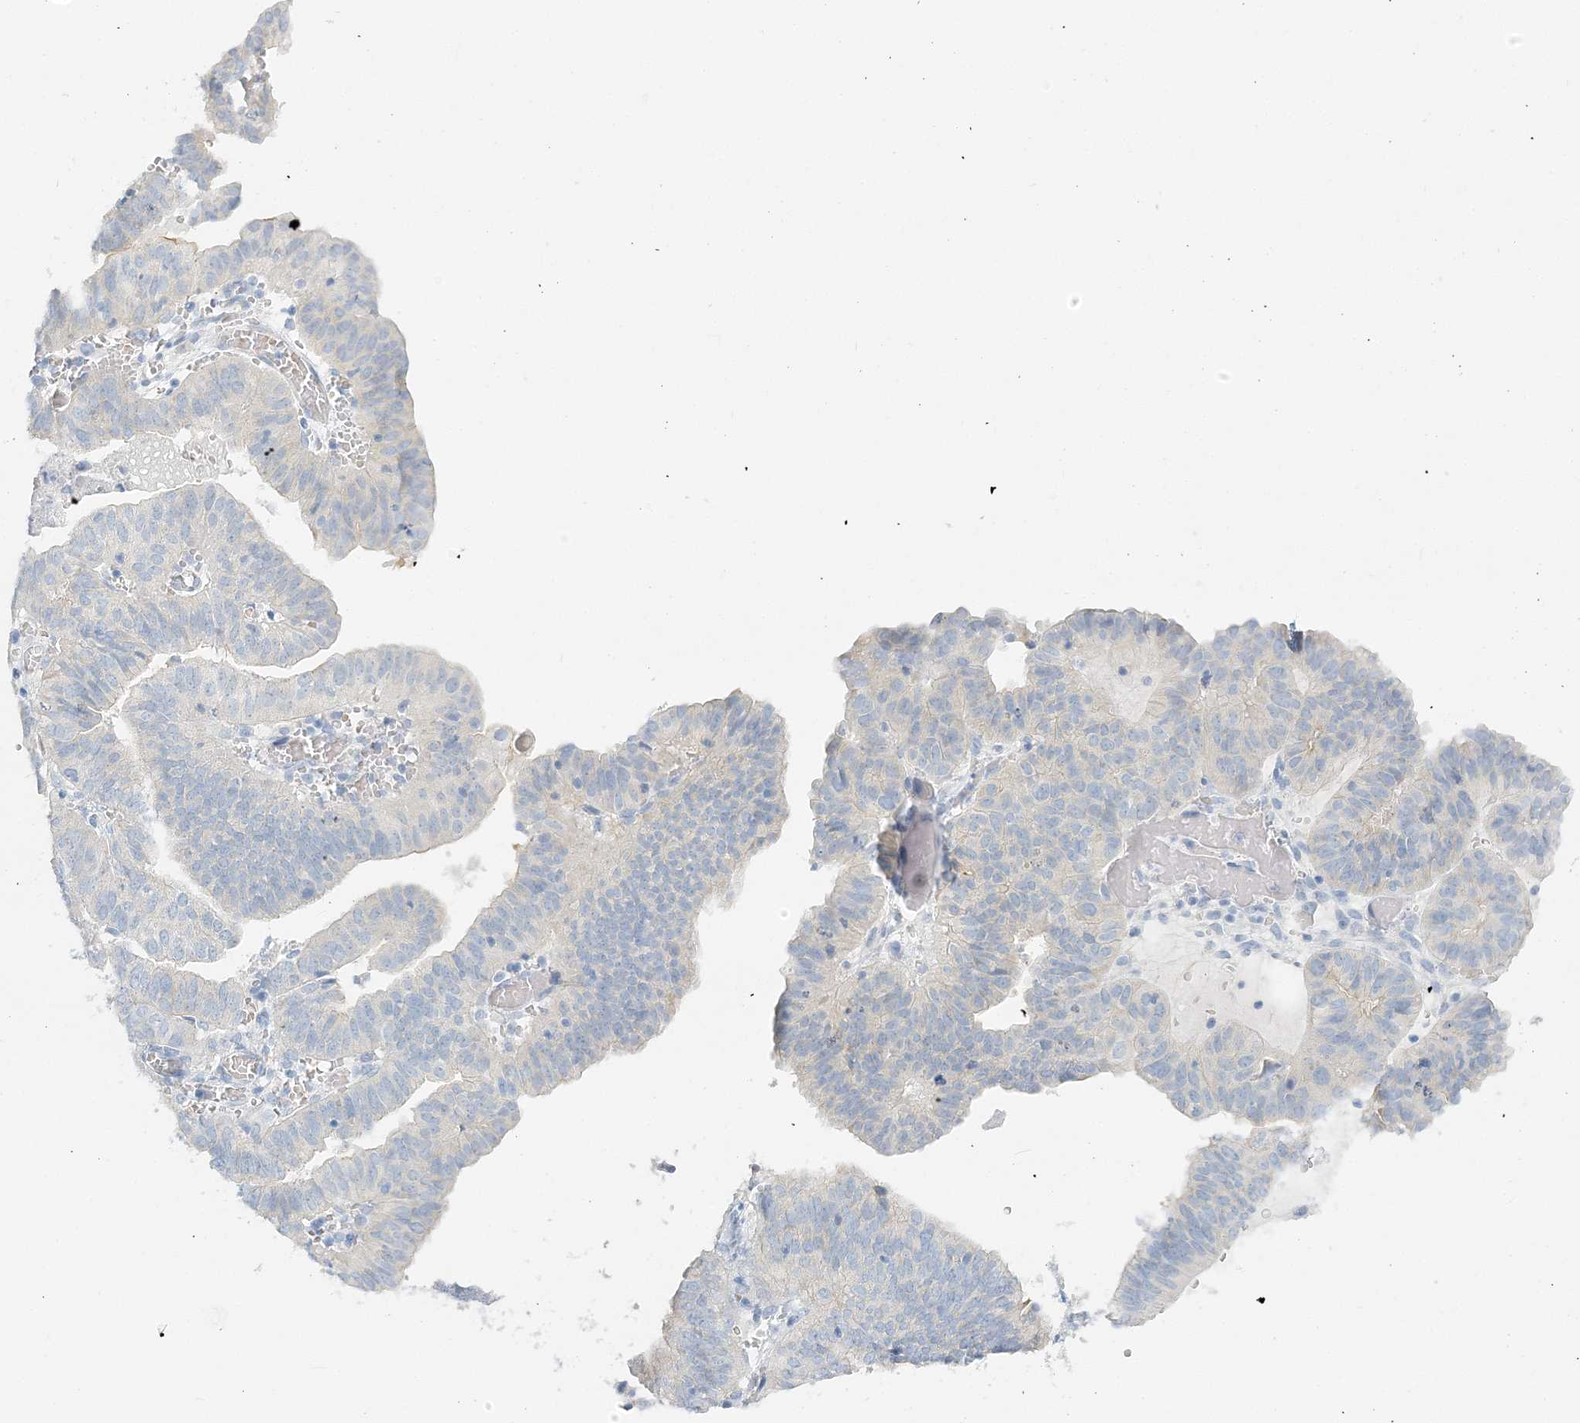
{"staining": {"intensity": "negative", "quantity": "none", "location": "none"}, "tissue": "endometrial cancer", "cell_type": "Tumor cells", "image_type": "cancer", "snomed": [{"axis": "morphology", "description": "Adenocarcinoma, NOS"}, {"axis": "topography", "description": "Uterus"}], "caption": "The micrograph shows no staining of tumor cells in endometrial cancer.", "gene": "VILL", "patient": {"sex": "female", "age": 77}}